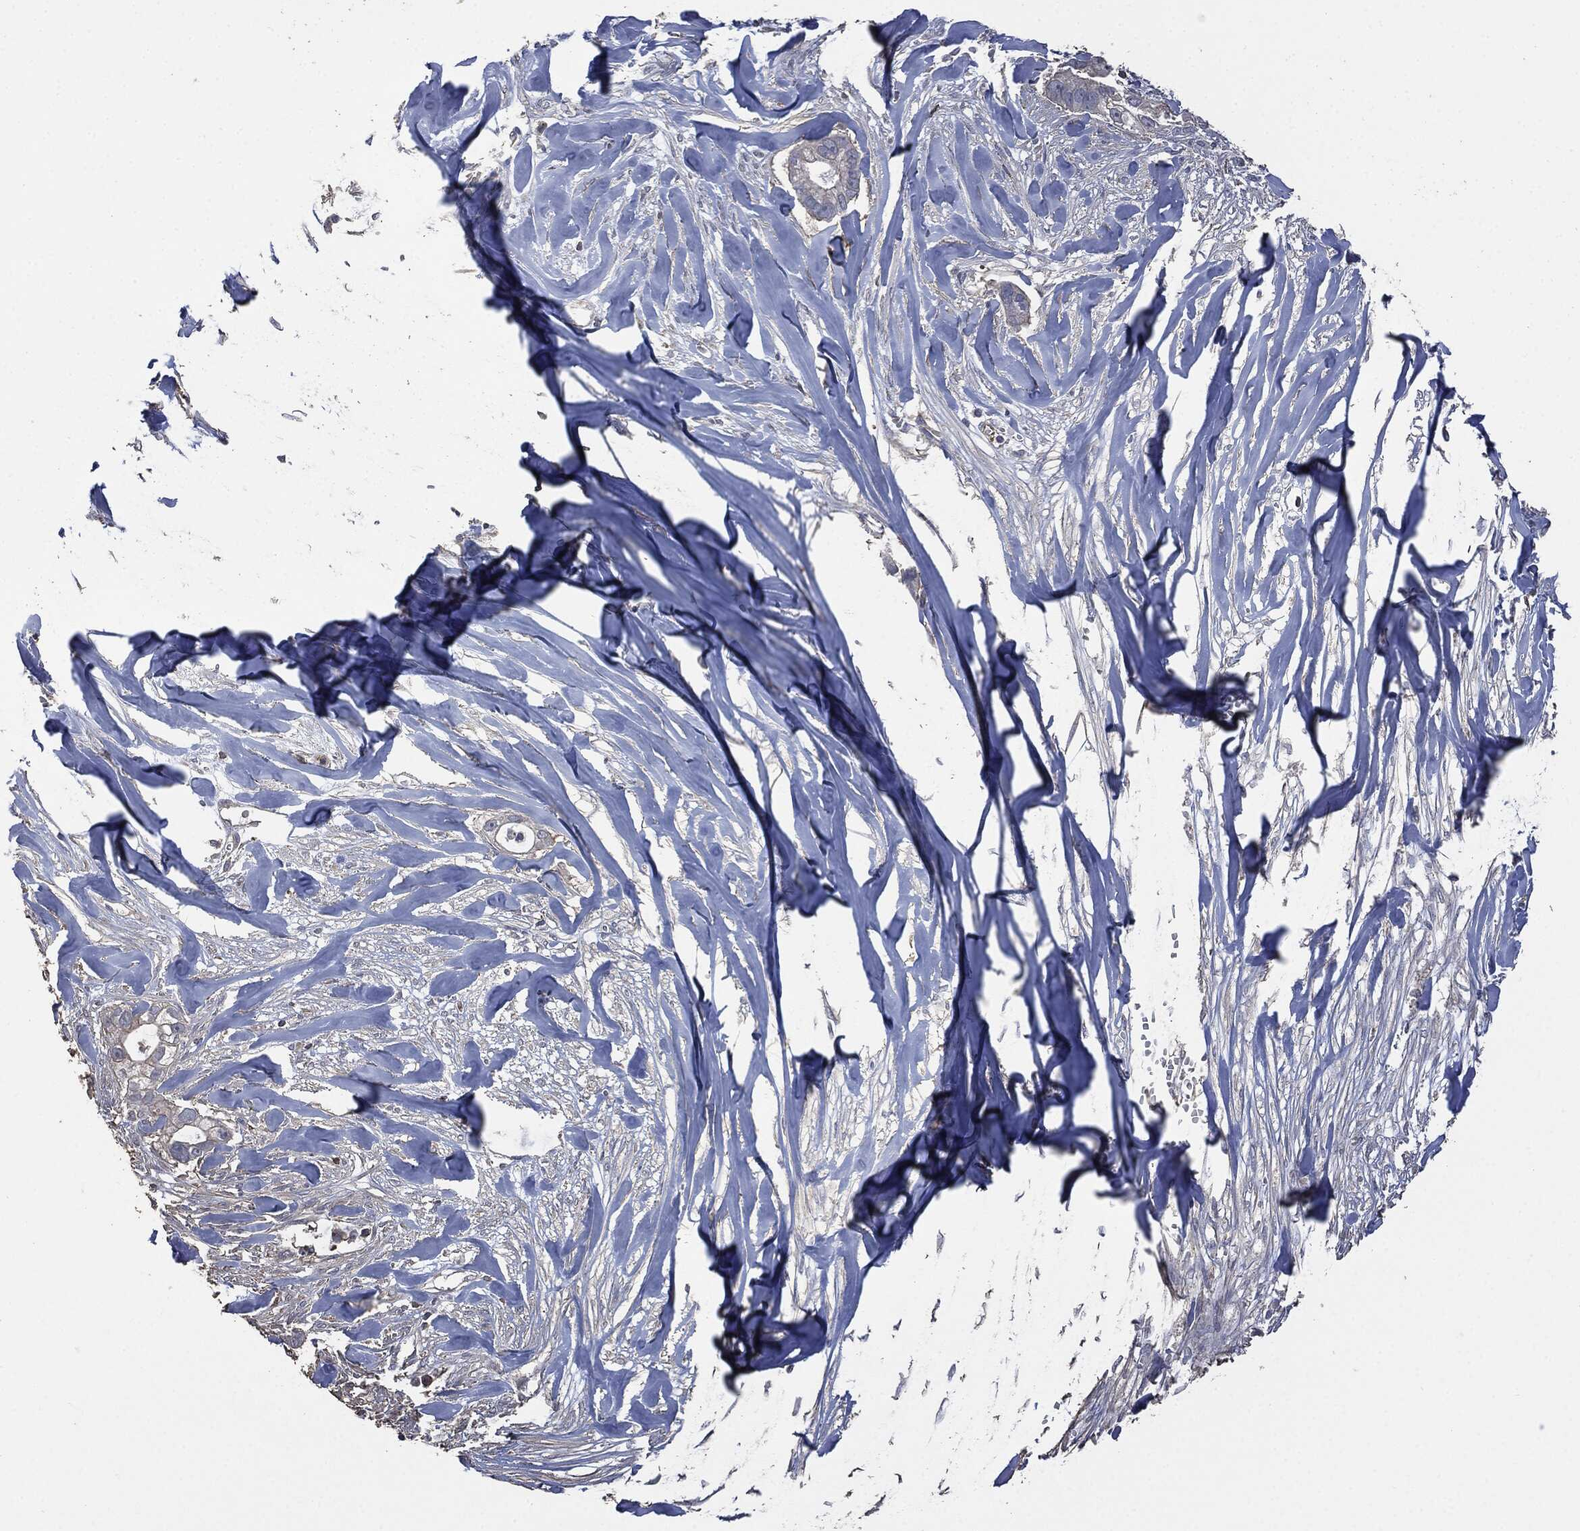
{"staining": {"intensity": "negative", "quantity": "none", "location": "none"}, "tissue": "pancreatic cancer", "cell_type": "Tumor cells", "image_type": "cancer", "snomed": [{"axis": "morphology", "description": "Adenocarcinoma, NOS"}, {"axis": "topography", "description": "Pancreas"}], "caption": "Pancreatic cancer was stained to show a protein in brown. There is no significant staining in tumor cells. (Stains: DAB (3,3'-diaminobenzidine) immunohistochemistry with hematoxylin counter stain, Microscopy: brightfield microscopy at high magnification).", "gene": "MSLN", "patient": {"sex": "male", "age": 61}}